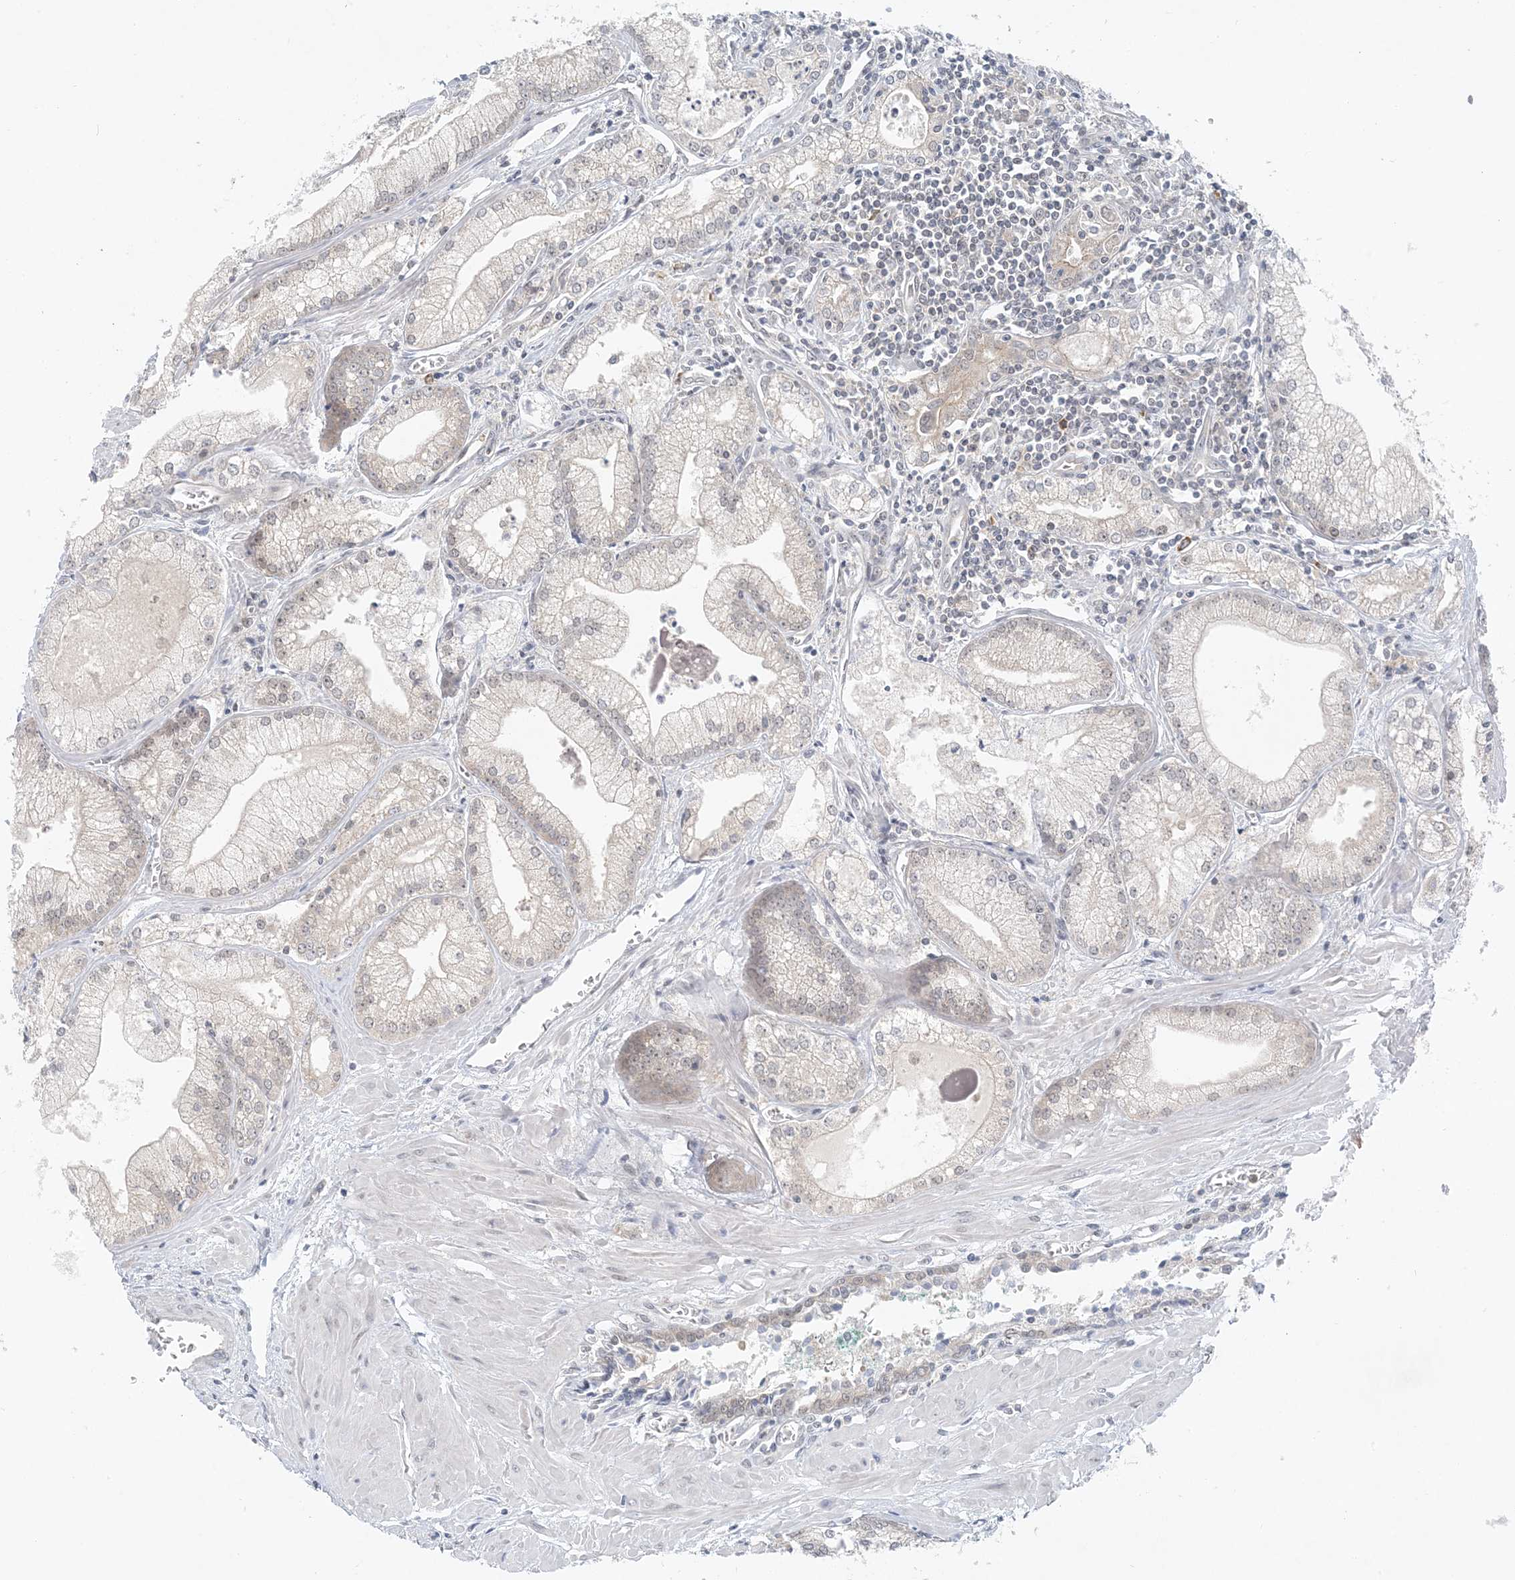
{"staining": {"intensity": "weak", "quantity": "25%-75%", "location": "nuclear"}, "tissue": "prostate cancer", "cell_type": "Tumor cells", "image_type": "cancer", "snomed": [{"axis": "morphology", "description": "Adenocarcinoma, Low grade"}, {"axis": "topography", "description": "Prostate"}], "caption": "Prostate cancer (adenocarcinoma (low-grade)) was stained to show a protein in brown. There is low levels of weak nuclear expression in about 25%-75% of tumor cells.", "gene": "OBI1", "patient": {"sex": "male", "age": 67}}